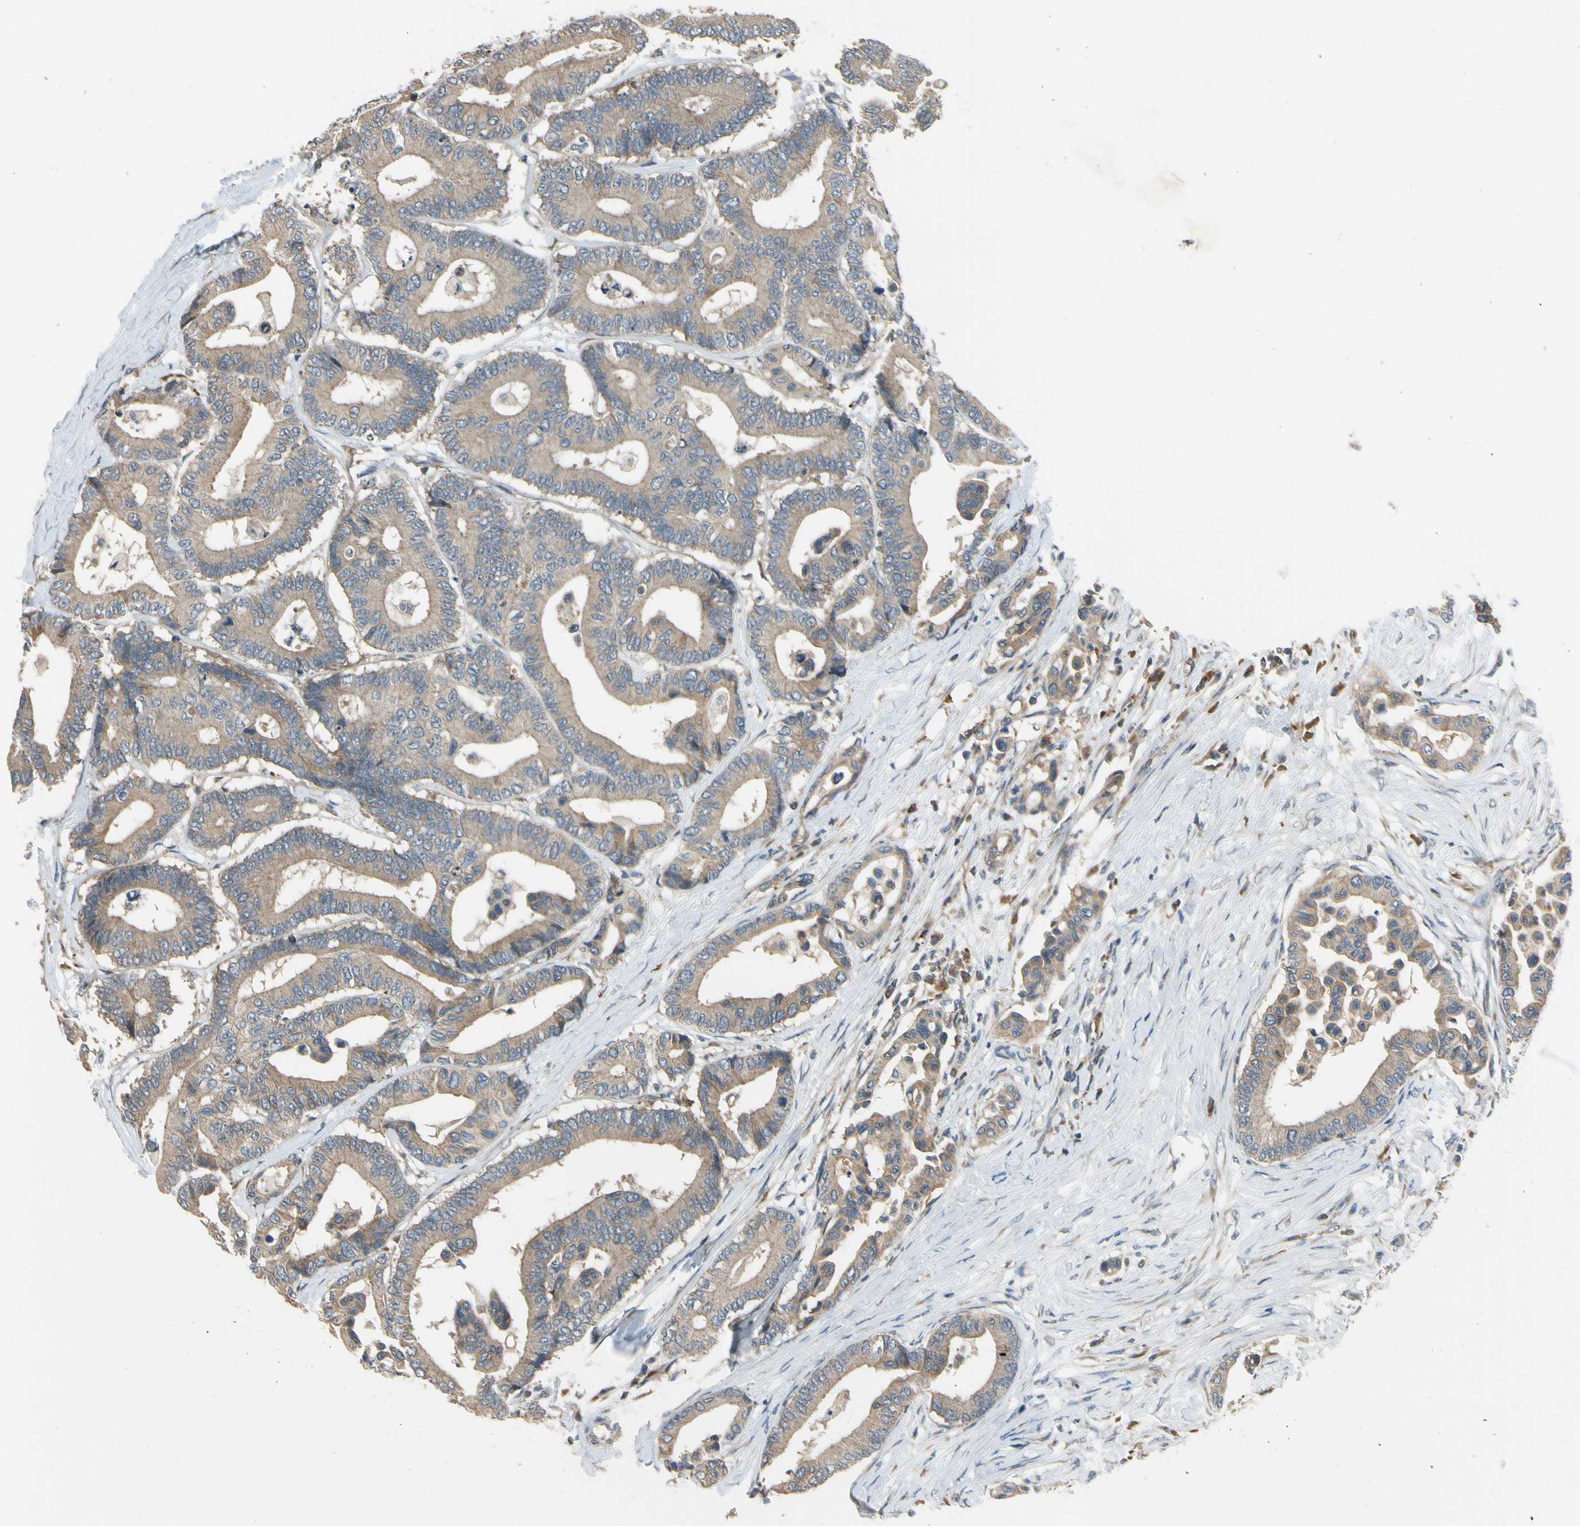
{"staining": {"intensity": "weak", "quantity": ">75%", "location": "cytoplasmic/membranous"}, "tissue": "colorectal cancer", "cell_type": "Tumor cells", "image_type": "cancer", "snomed": [{"axis": "morphology", "description": "Normal tissue, NOS"}, {"axis": "morphology", "description": "Adenocarcinoma, NOS"}, {"axis": "topography", "description": "Colon"}], "caption": "This micrograph demonstrates immunohistochemistry staining of human adenocarcinoma (colorectal), with low weak cytoplasmic/membranous positivity in approximately >75% of tumor cells.", "gene": "MST1R", "patient": {"sex": "male", "age": 82}}